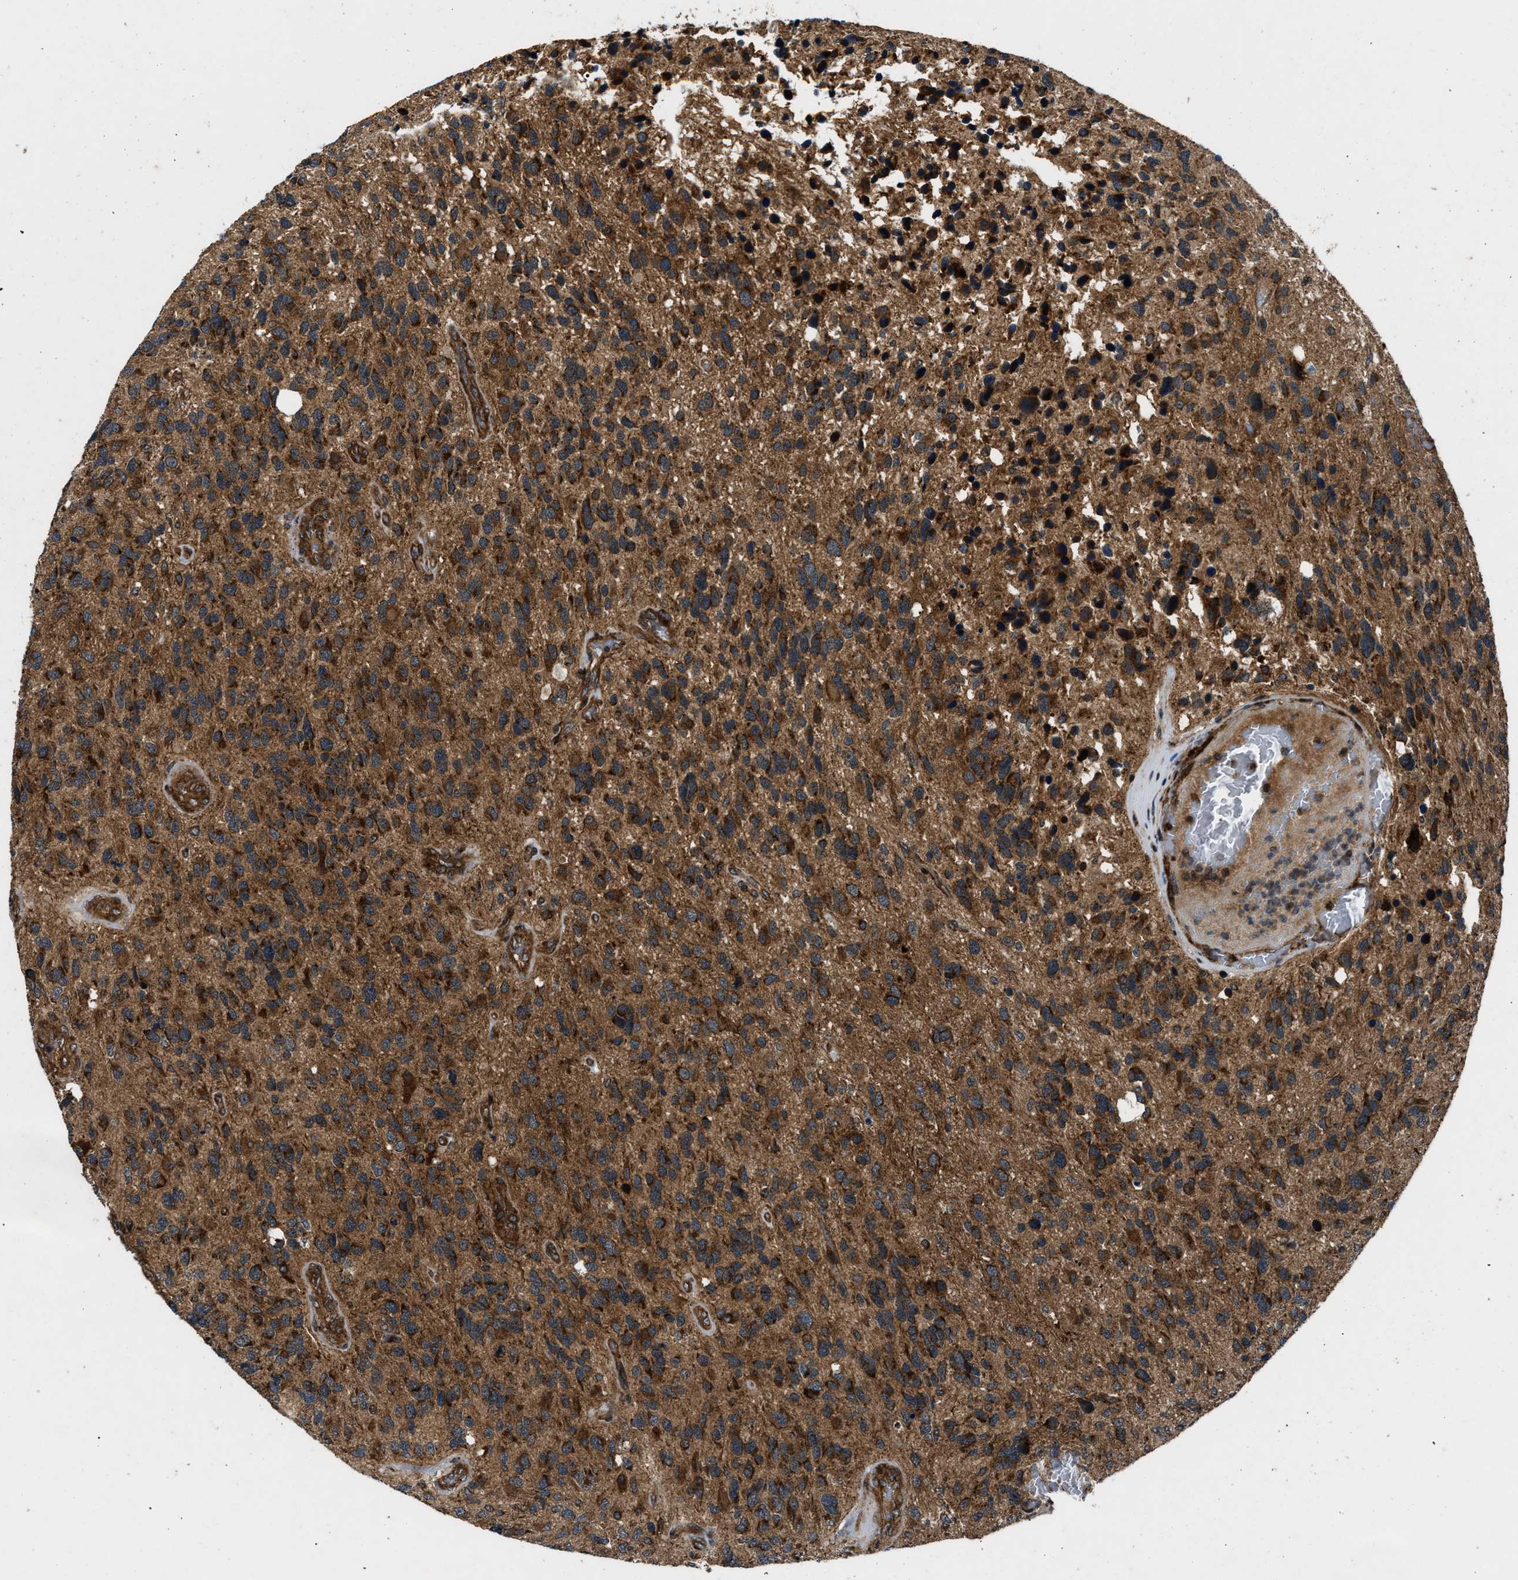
{"staining": {"intensity": "strong", "quantity": ">75%", "location": "cytoplasmic/membranous"}, "tissue": "glioma", "cell_type": "Tumor cells", "image_type": "cancer", "snomed": [{"axis": "morphology", "description": "Glioma, malignant, High grade"}, {"axis": "topography", "description": "Brain"}], "caption": "Malignant glioma (high-grade) stained with DAB IHC reveals high levels of strong cytoplasmic/membranous expression in approximately >75% of tumor cells.", "gene": "PNPLA8", "patient": {"sex": "female", "age": 58}}